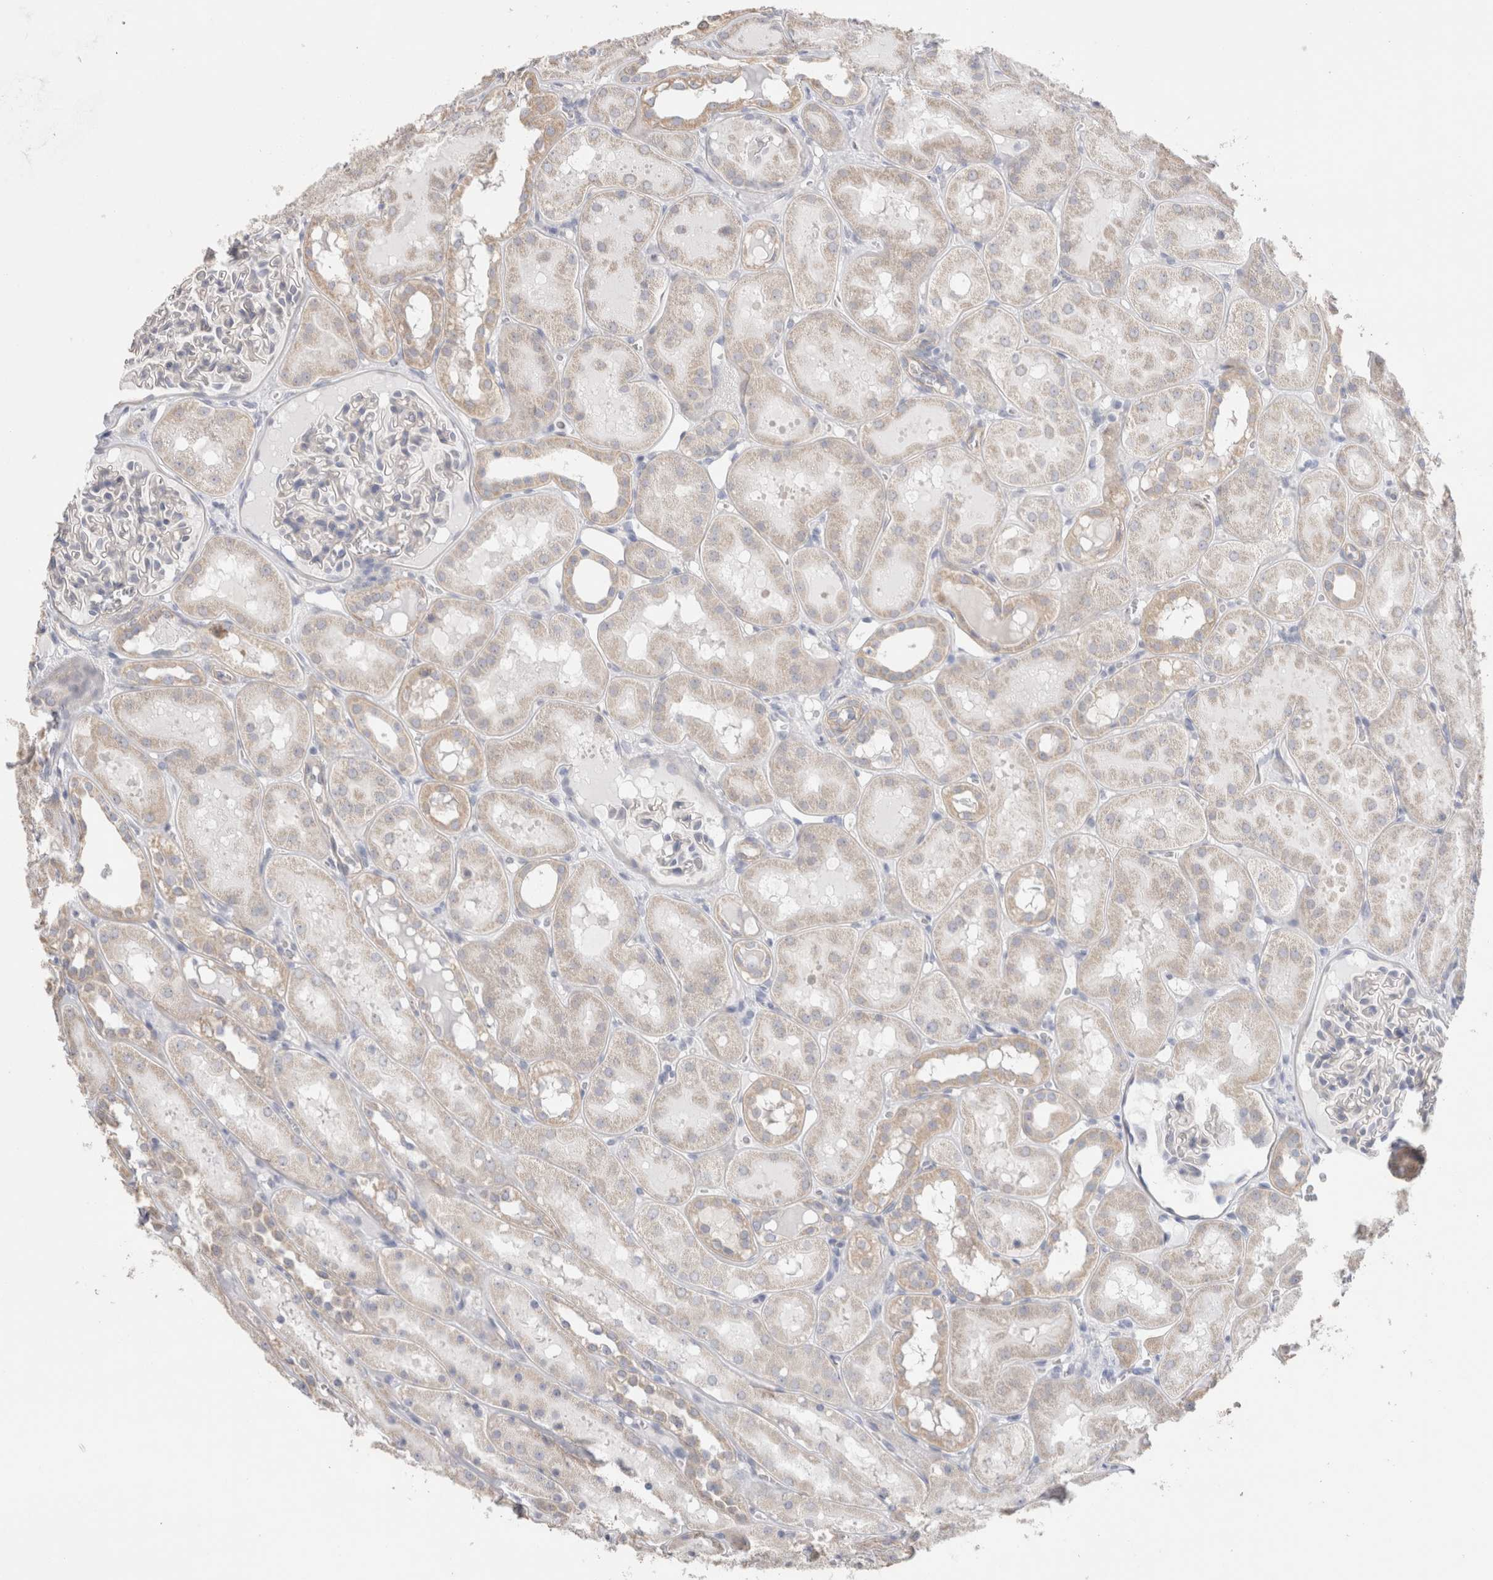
{"staining": {"intensity": "negative", "quantity": "none", "location": "none"}, "tissue": "kidney", "cell_type": "Cells in glomeruli", "image_type": "normal", "snomed": [{"axis": "morphology", "description": "Normal tissue, NOS"}, {"axis": "topography", "description": "Kidney"}, {"axis": "topography", "description": "Urinary bladder"}], "caption": "Immunohistochemistry image of benign kidney: human kidney stained with DAB shows no significant protein positivity in cells in glomeruli.", "gene": "DMD", "patient": {"sex": "male", "age": 16}}